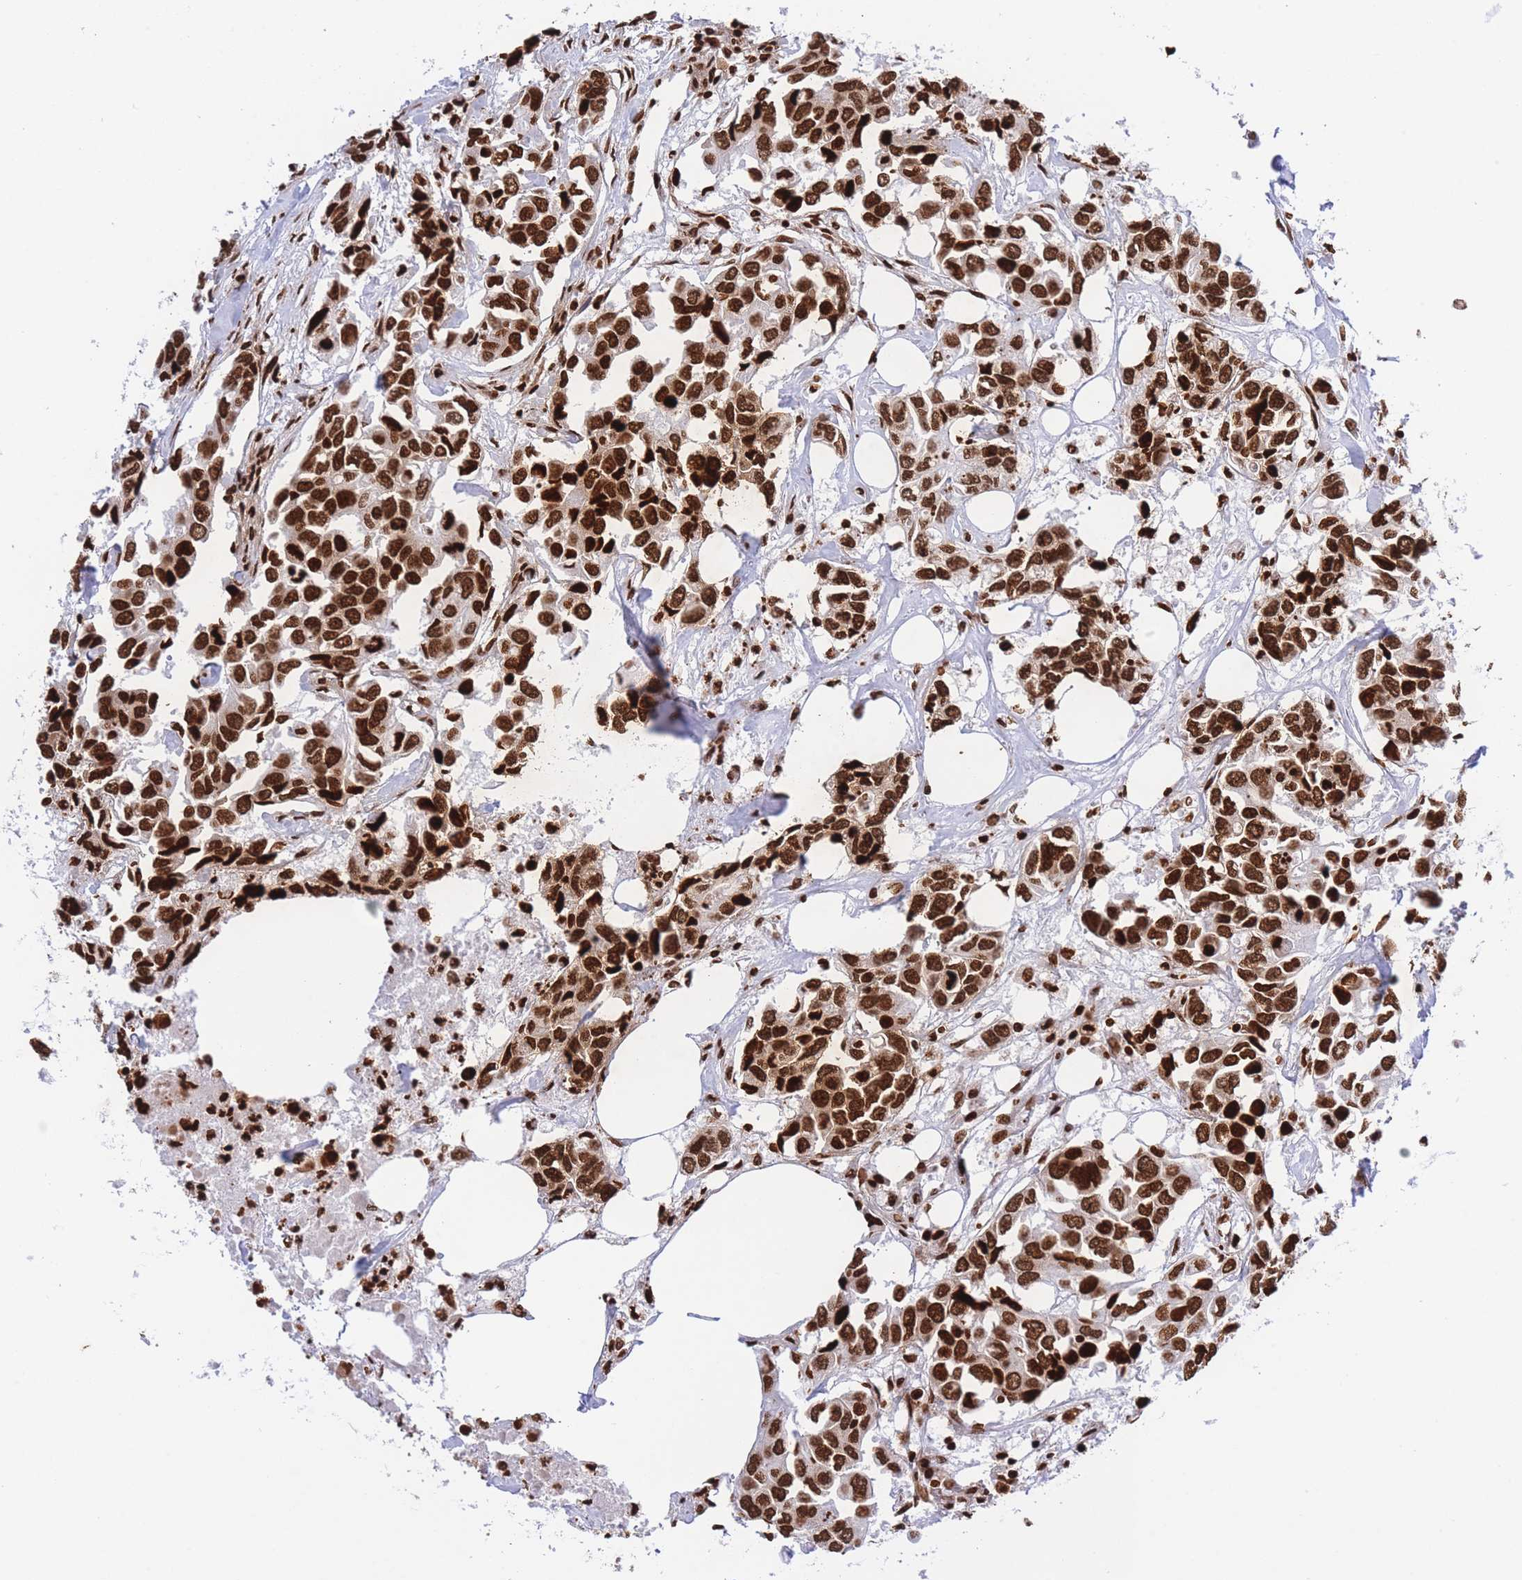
{"staining": {"intensity": "strong", "quantity": ">75%", "location": "nuclear"}, "tissue": "breast cancer", "cell_type": "Tumor cells", "image_type": "cancer", "snomed": [{"axis": "morphology", "description": "Duct carcinoma"}, {"axis": "topography", "description": "Breast"}], "caption": "Brown immunohistochemical staining in human breast infiltrating ductal carcinoma reveals strong nuclear expression in about >75% of tumor cells.", "gene": "H2BC11", "patient": {"sex": "female", "age": 83}}